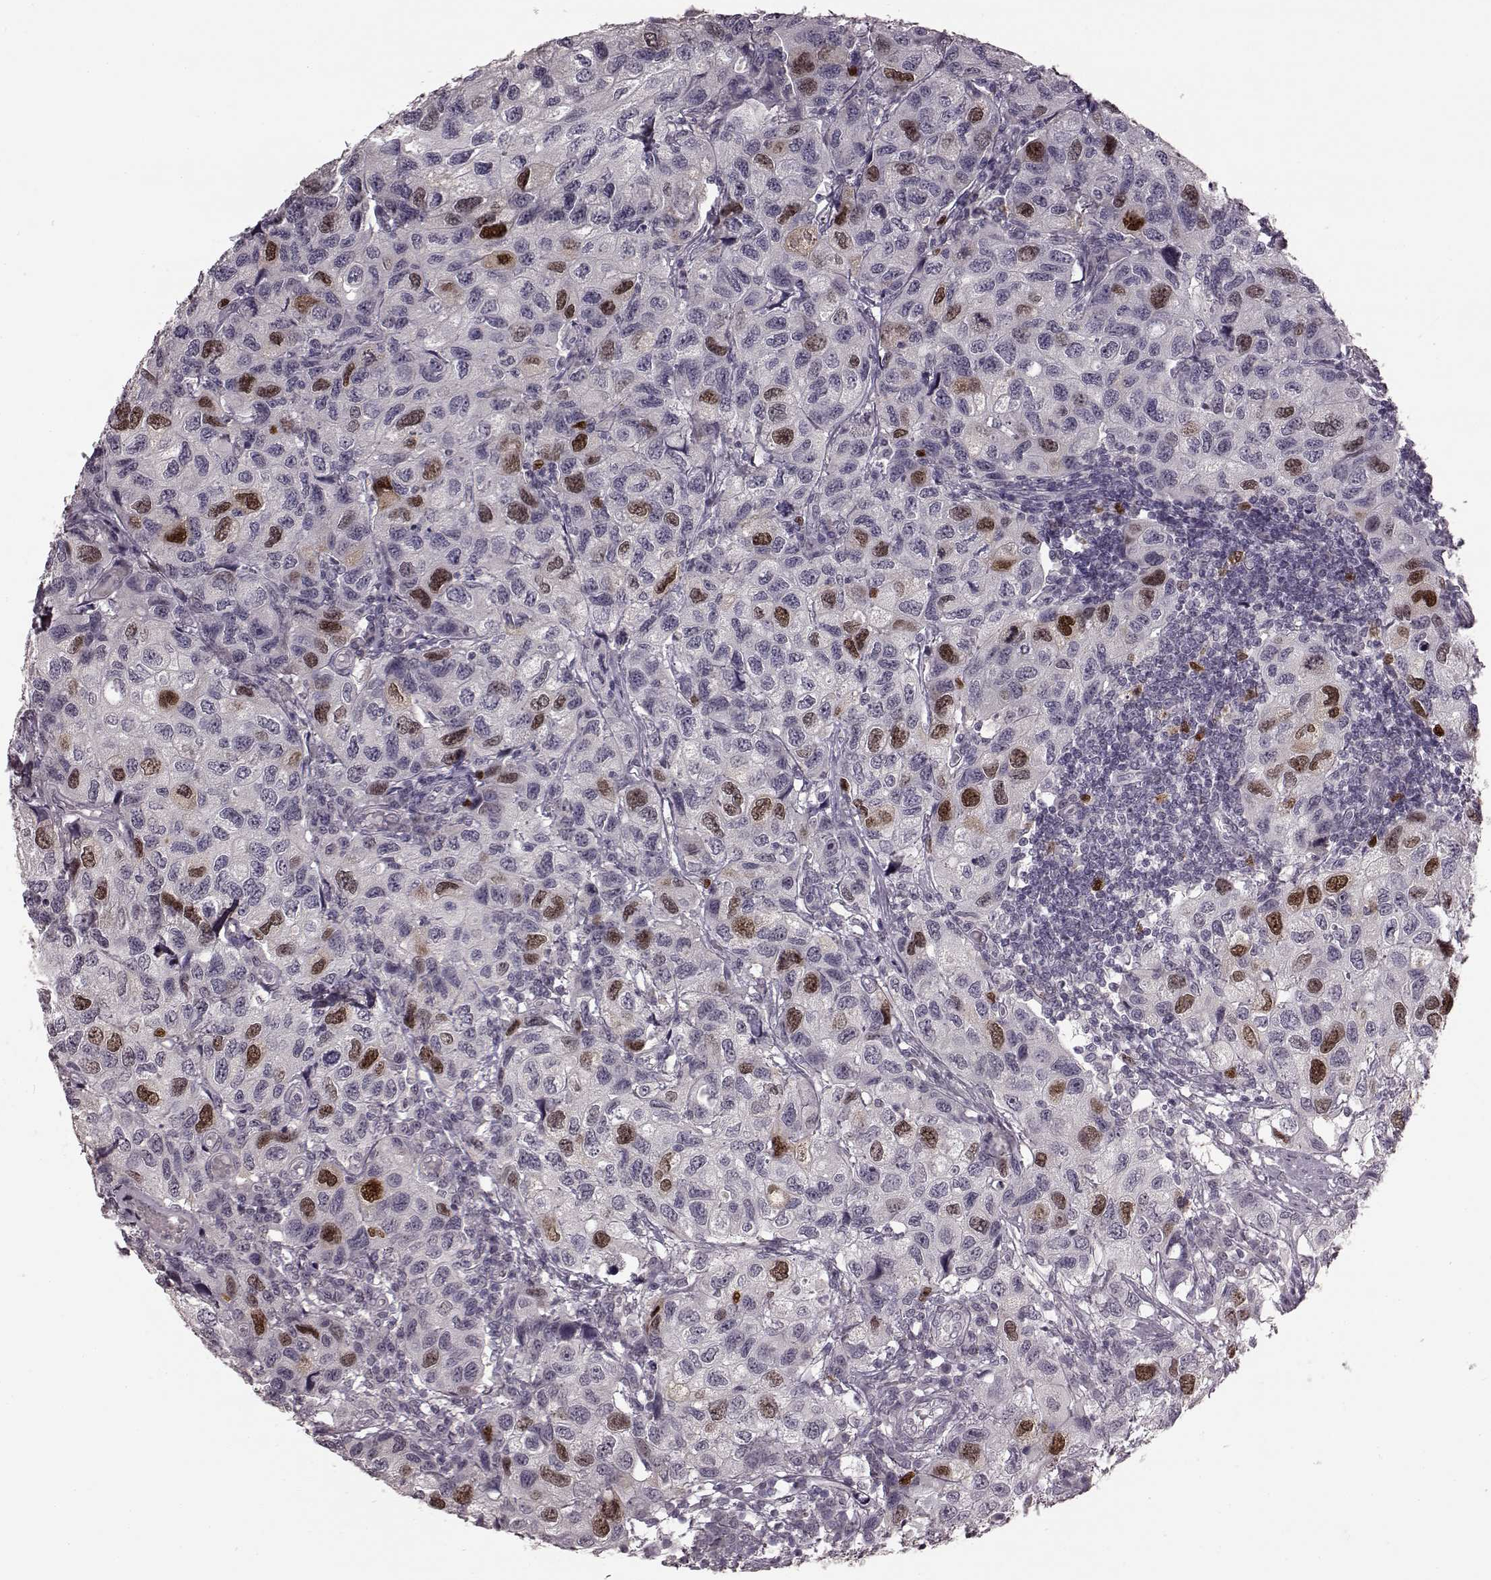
{"staining": {"intensity": "moderate", "quantity": "<25%", "location": "nuclear"}, "tissue": "urothelial cancer", "cell_type": "Tumor cells", "image_type": "cancer", "snomed": [{"axis": "morphology", "description": "Urothelial carcinoma, High grade"}, {"axis": "topography", "description": "Urinary bladder"}], "caption": "Immunohistochemistry micrograph of urothelial cancer stained for a protein (brown), which shows low levels of moderate nuclear staining in about <25% of tumor cells.", "gene": "CCNA2", "patient": {"sex": "male", "age": 79}}